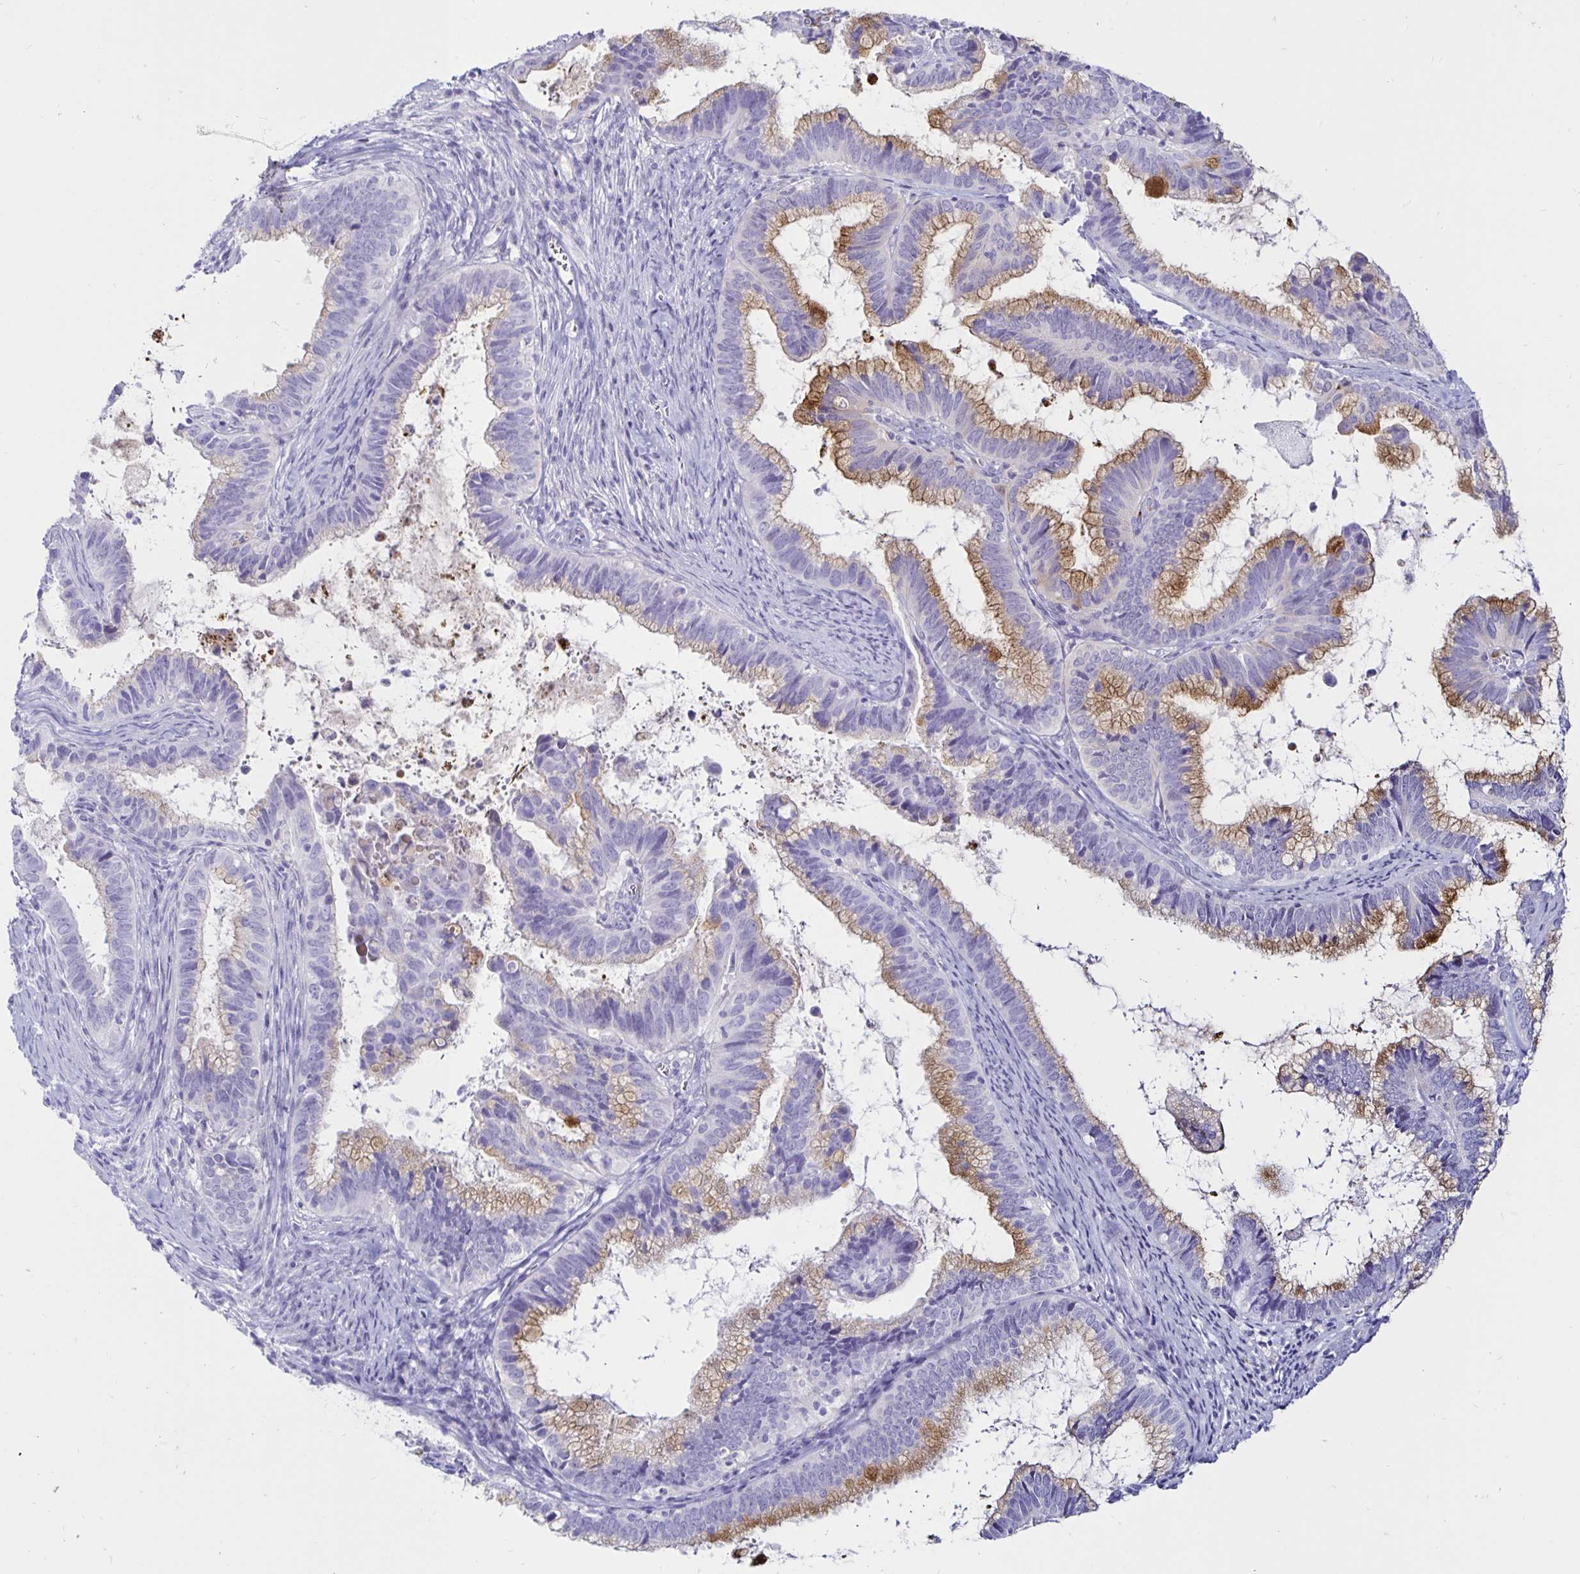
{"staining": {"intensity": "moderate", "quantity": "<25%", "location": "cytoplasmic/membranous"}, "tissue": "cervical cancer", "cell_type": "Tumor cells", "image_type": "cancer", "snomed": [{"axis": "morphology", "description": "Adenocarcinoma, NOS"}, {"axis": "topography", "description": "Cervix"}], "caption": "Protein staining of adenocarcinoma (cervical) tissue exhibits moderate cytoplasmic/membranous positivity in about <25% of tumor cells. (Stains: DAB (3,3'-diaminobenzidine) in brown, nuclei in blue, Microscopy: brightfield microscopy at high magnification).", "gene": "TIMP1", "patient": {"sex": "female", "age": 61}}